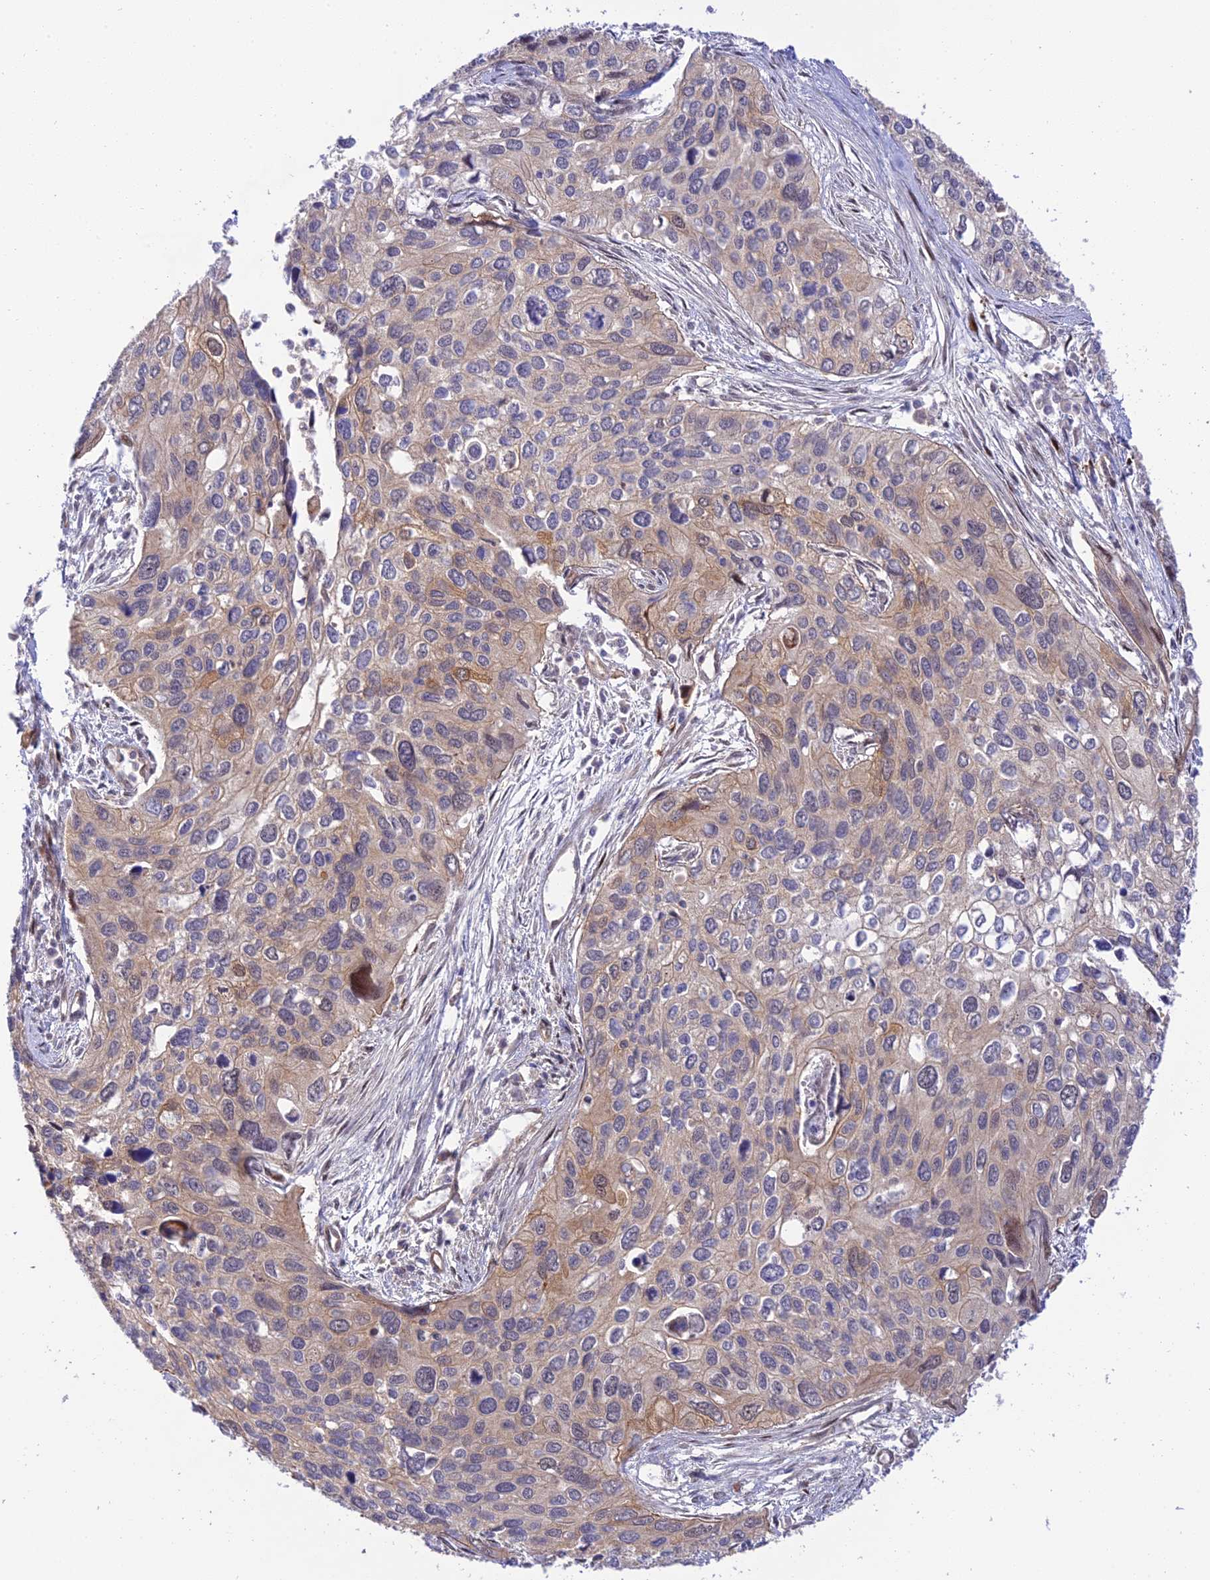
{"staining": {"intensity": "weak", "quantity": "<25%", "location": "cytoplasmic/membranous,nuclear"}, "tissue": "cervical cancer", "cell_type": "Tumor cells", "image_type": "cancer", "snomed": [{"axis": "morphology", "description": "Squamous cell carcinoma, NOS"}, {"axis": "topography", "description": "Cervix"}], "caption": "IHC micrograph of human squamous cell carcinoma (cervical) stained for a protein (brown), which reveals no staining in tumor cells. Brightfield microscopy of IHC stained with DAB (brown) and hematoxylin (blue), captured at high magnification.", "gene": "ZNF584", "patient": {"sex": "female", "age": 55}}